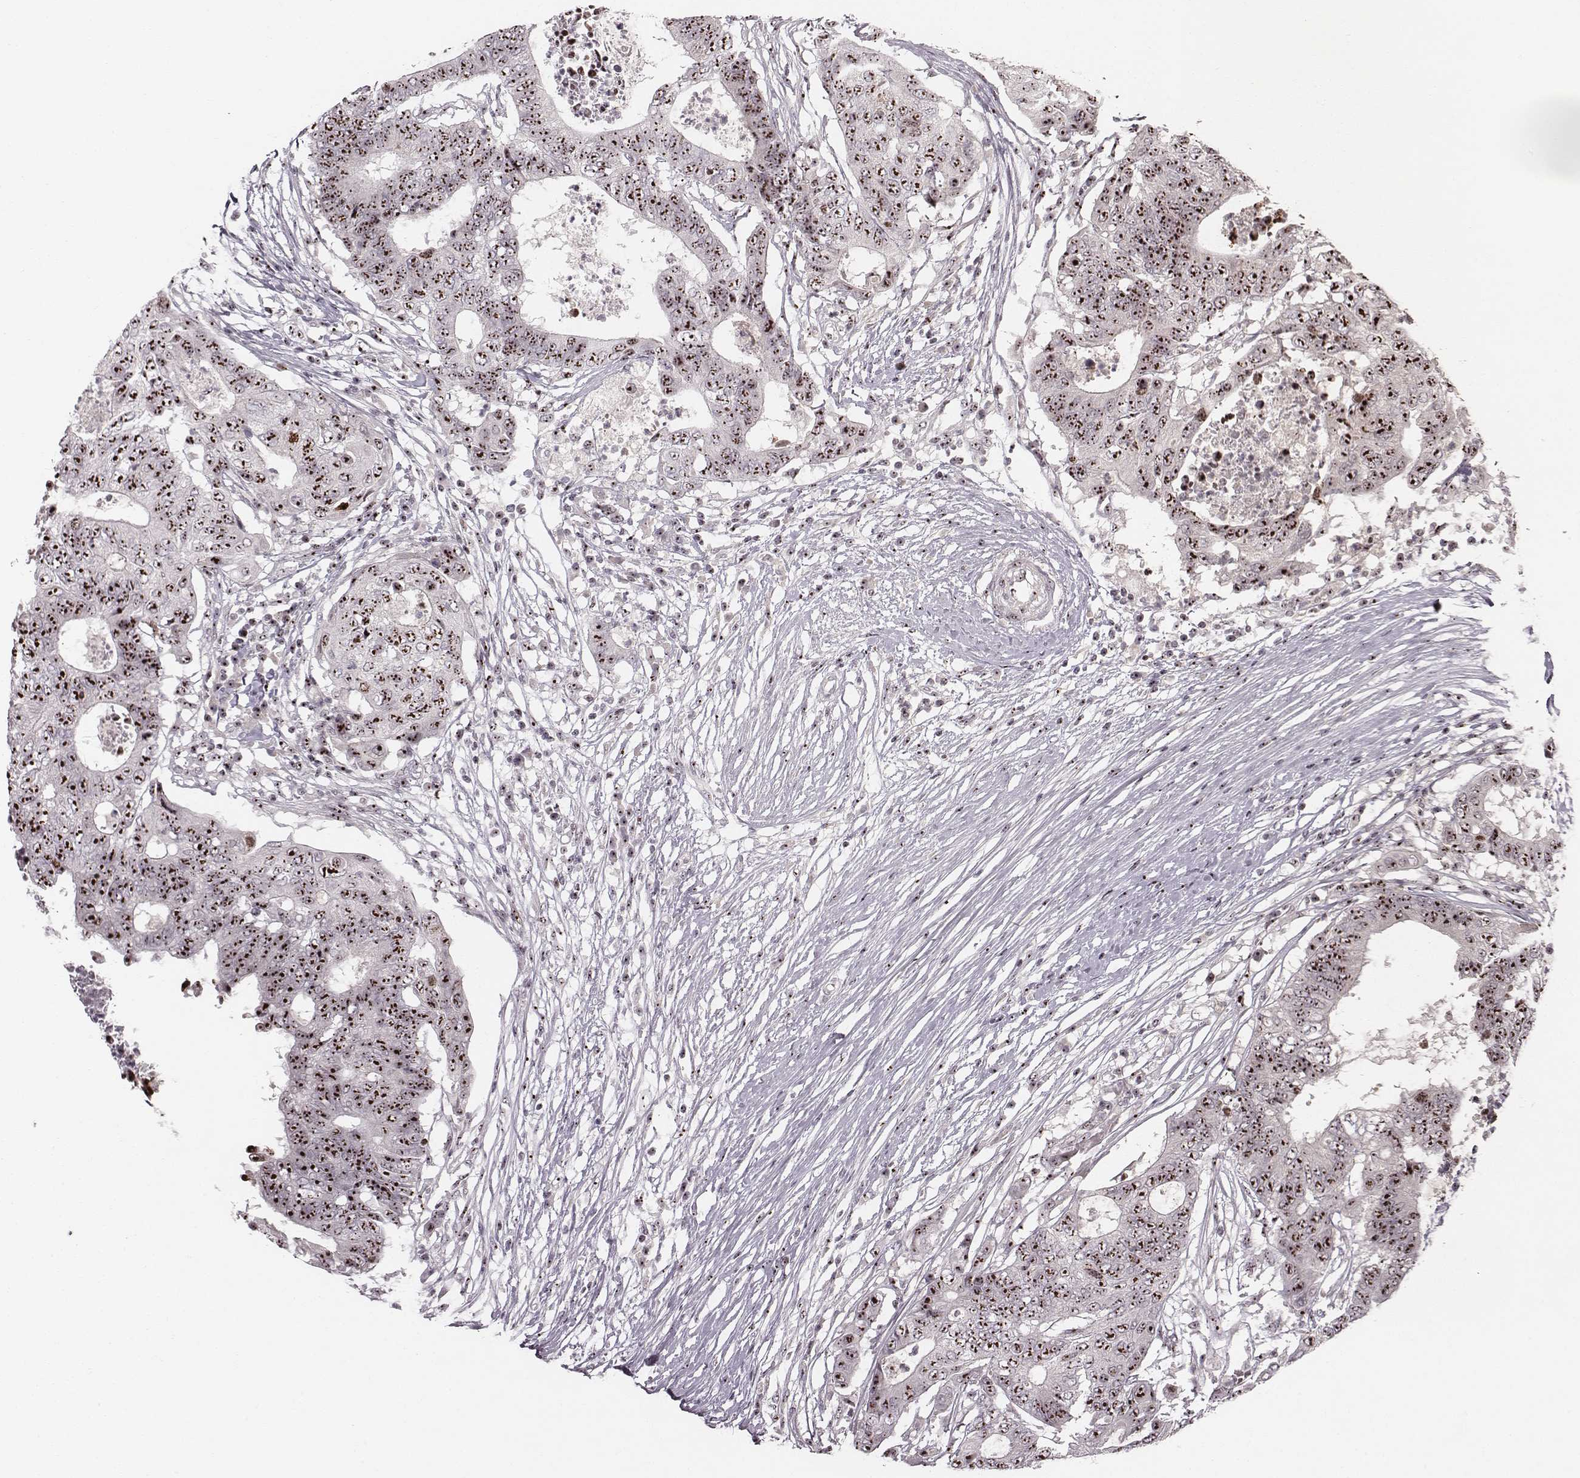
{"staining": {"intensity": "moderate", "quantity": ">75%", "location": "nuclear"}, "tissue": "colorectal cancer", "cell_type": "Tumor cells", "image_type": "cancer", "snomed": [{"axis": "morphology", "description": "Adenocarcinoma, NOS"}, {"axis": "topography", "description": "Colon"}], "caption": "IHC image of colorectal cancer (adenocarcinoma) stained for a protein (brown), which demonstrates medium levels of moderate nuclear positivity in about >75% of tumor cells.", "gene": "NOP56", "patient": {"sex": "female", "age": 48}}